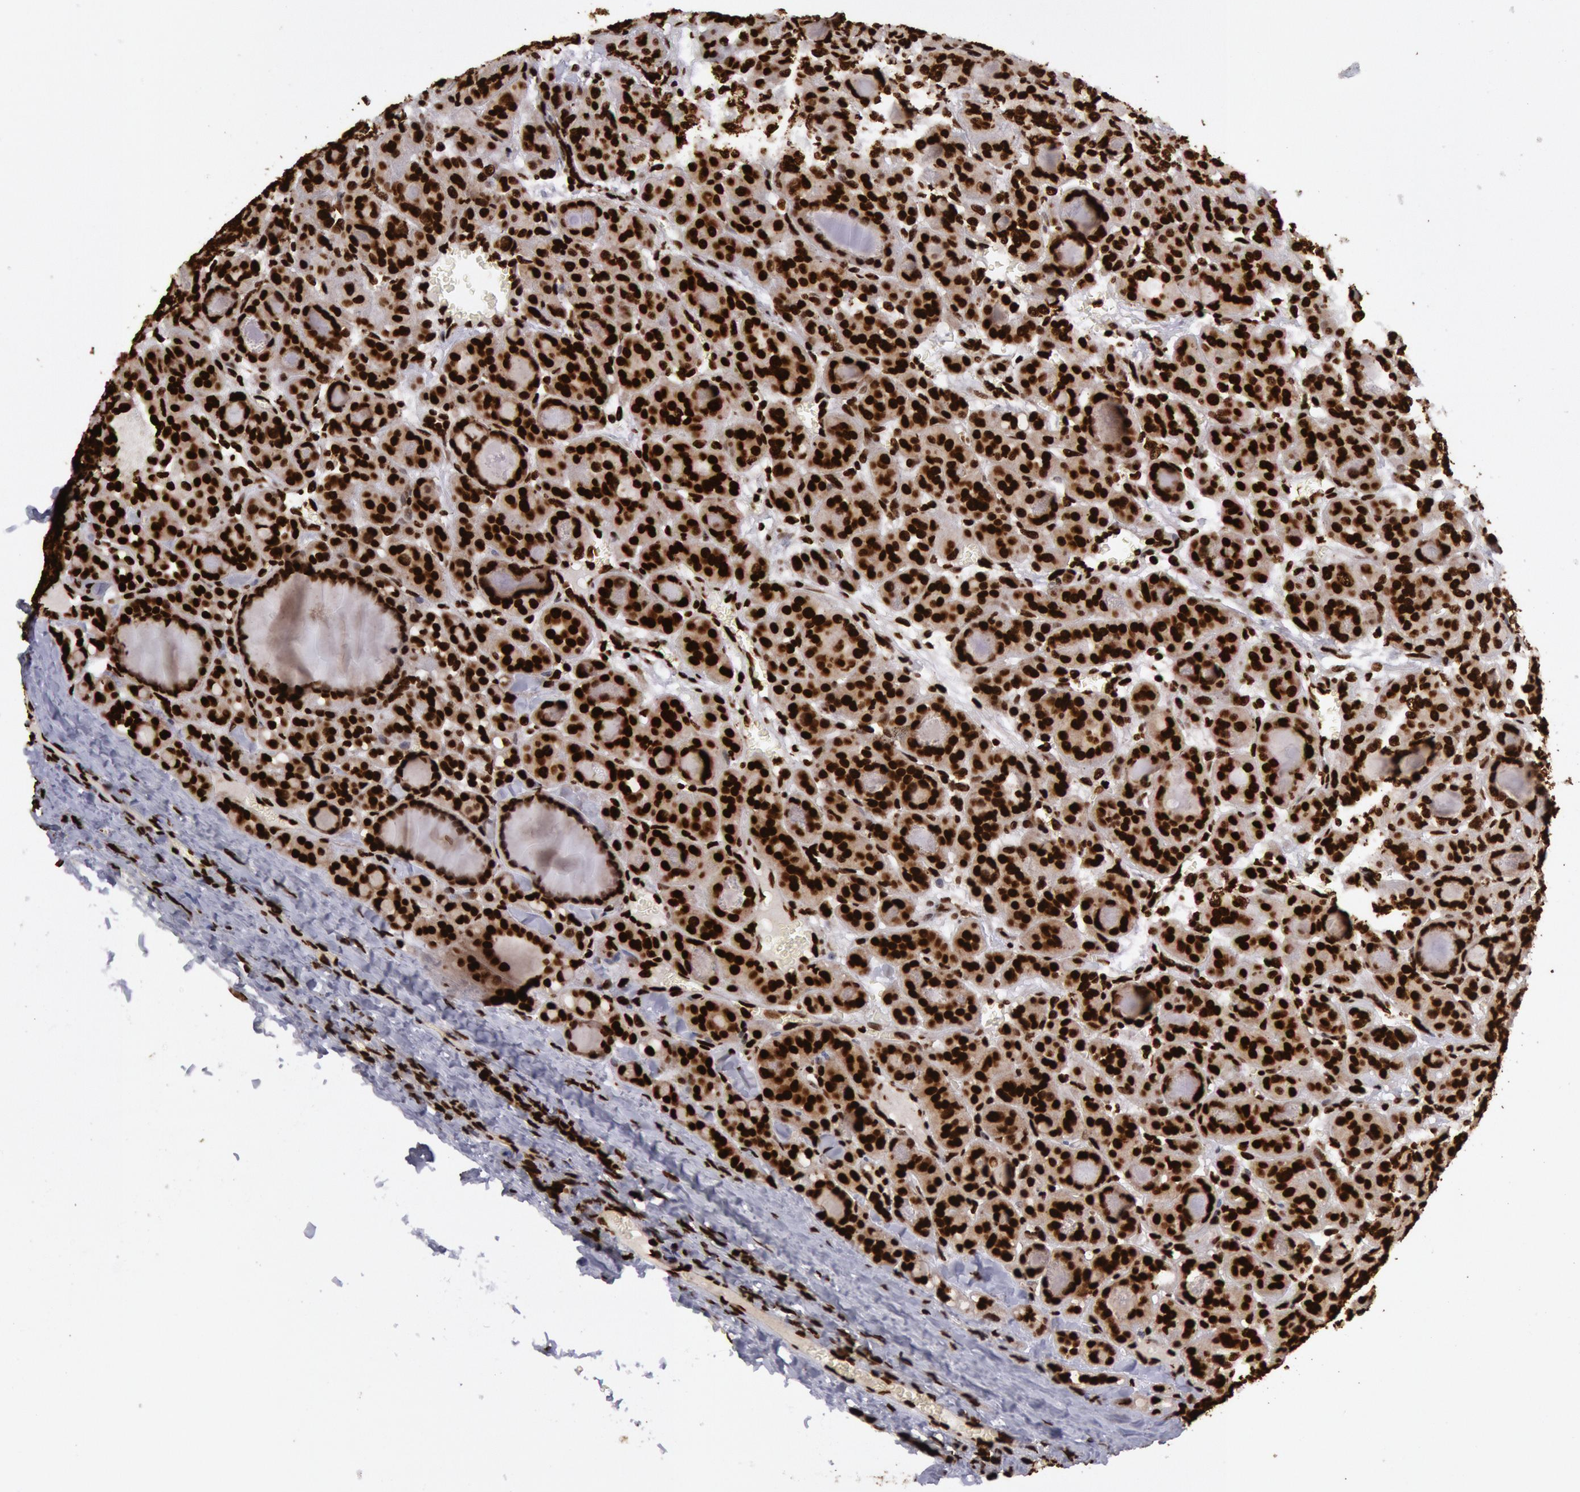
{"staining": {"intensity": "strong", "quantity": ">75%", "location": "nuclear"}, "tissue": "thyroid cancer", "cell_type": "Tumor cells", "image_type": "cancer", "snomed": [{"axis": "morphology", "description": "Follicular adenoma carcinoma, NOS"}, {"axis": "topography", "description": "Thyroid gland"}], "caption": "High-power microscopy captured an IHC micrograph of thyroid follicular adenoma carcinoma, revealing strong nuclear expression in about >75% of tumor cells.", "gene": "H3-4", "patient": {"sex": "female", "age": 71}}